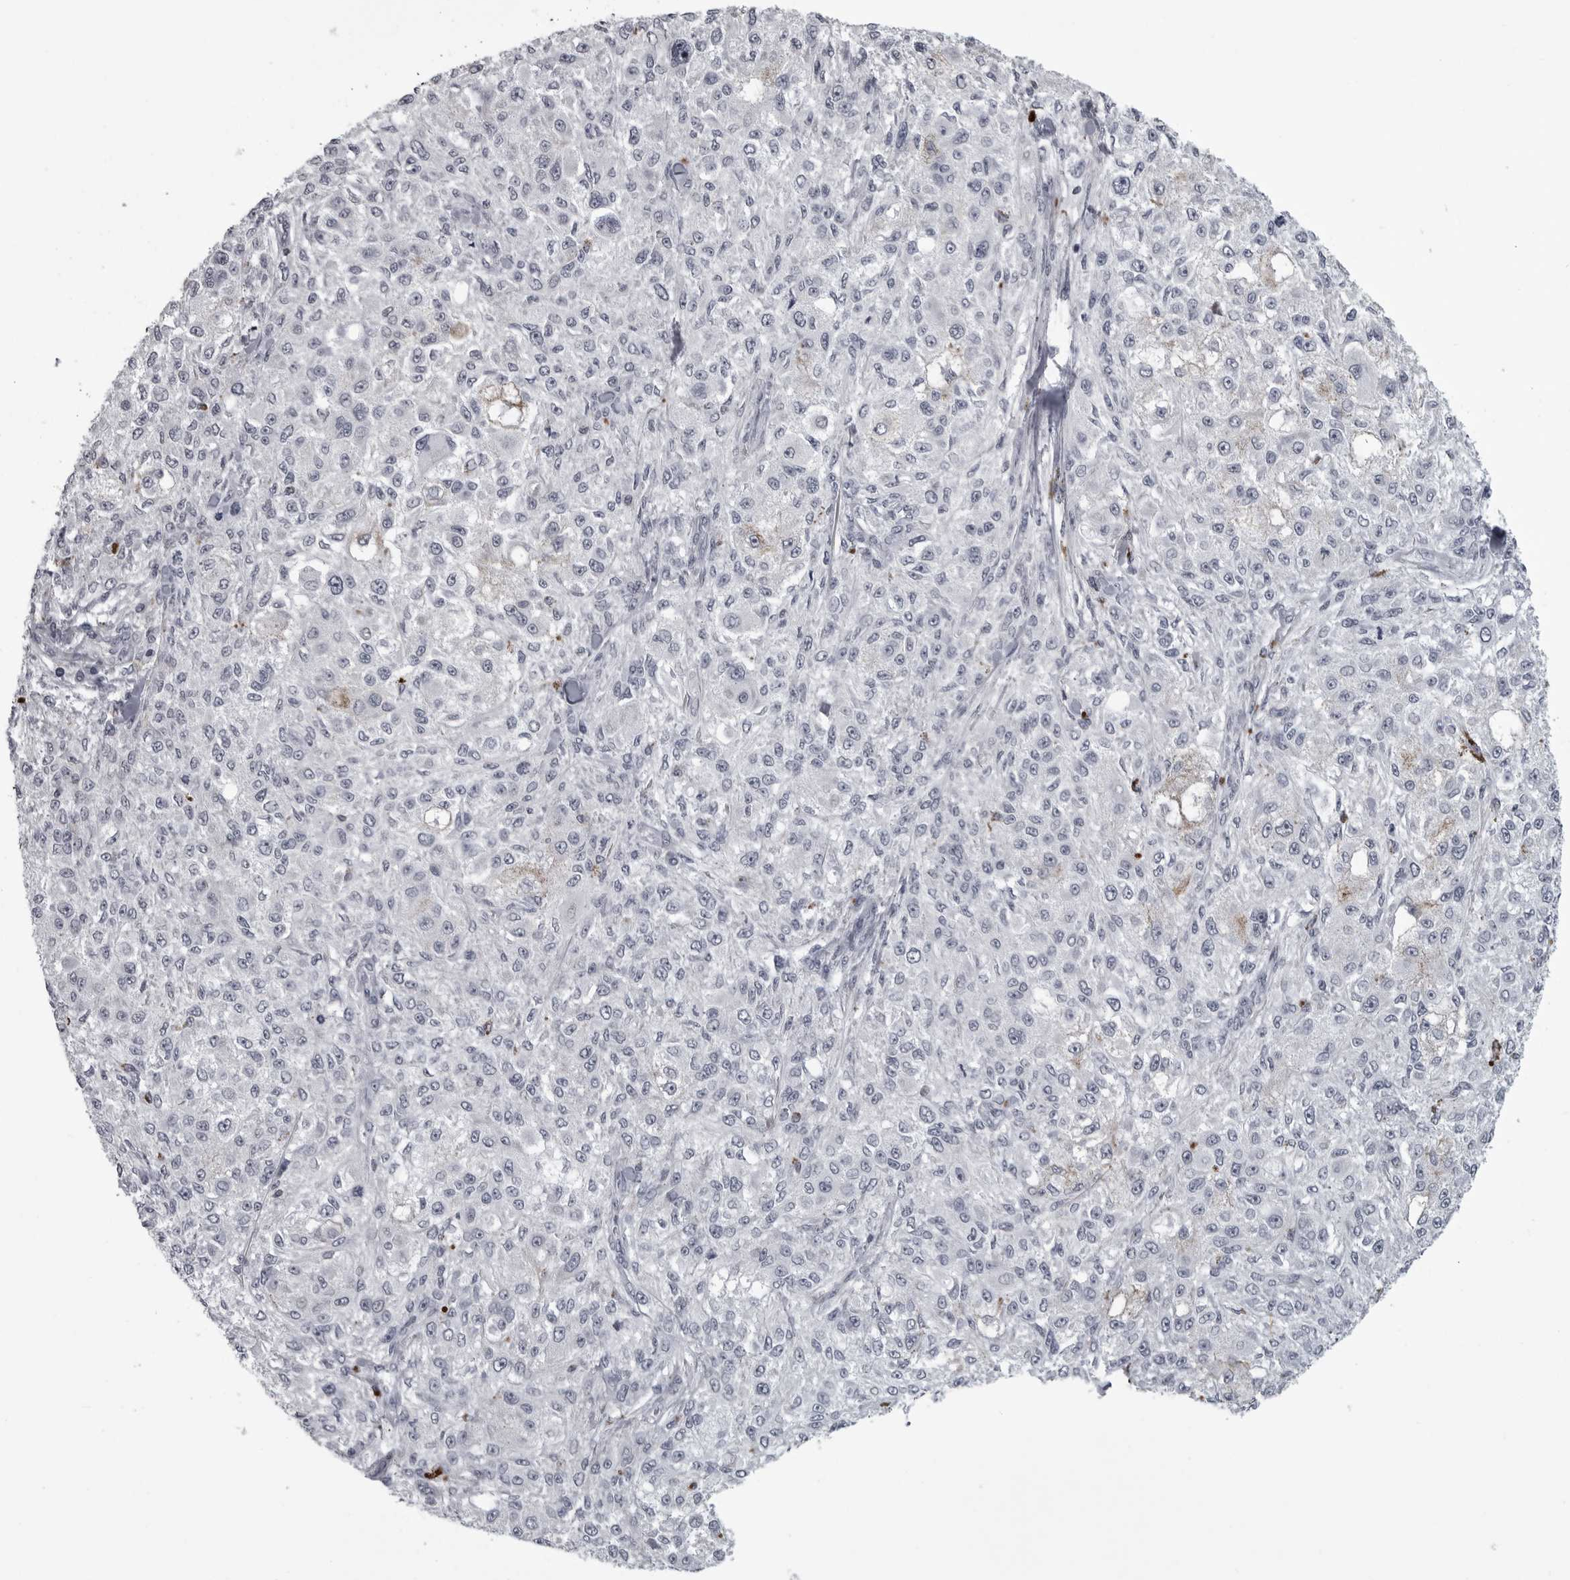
{"staining": {"intensity": "negative", "quantity": "none", "location": "none"}, "tissue": "melanoma", "cell_type": "Tumor cells", "image_type": "cancer", "snomed": [{"axis": "morphology", "description": "Necrosis, NOS"}, {"axis": "morphology", "description": "Malignant melanoma, NOS"}, {"axis": "topography", "description": "Skin"}], "caption": "An image of melanoma stained for a protein shows no brown staining in tumor cells. (IHC, brightfield microscopy, high magnification).", "gene": "LYSMD1", "patient": {"sex": "female", "age": 87}}